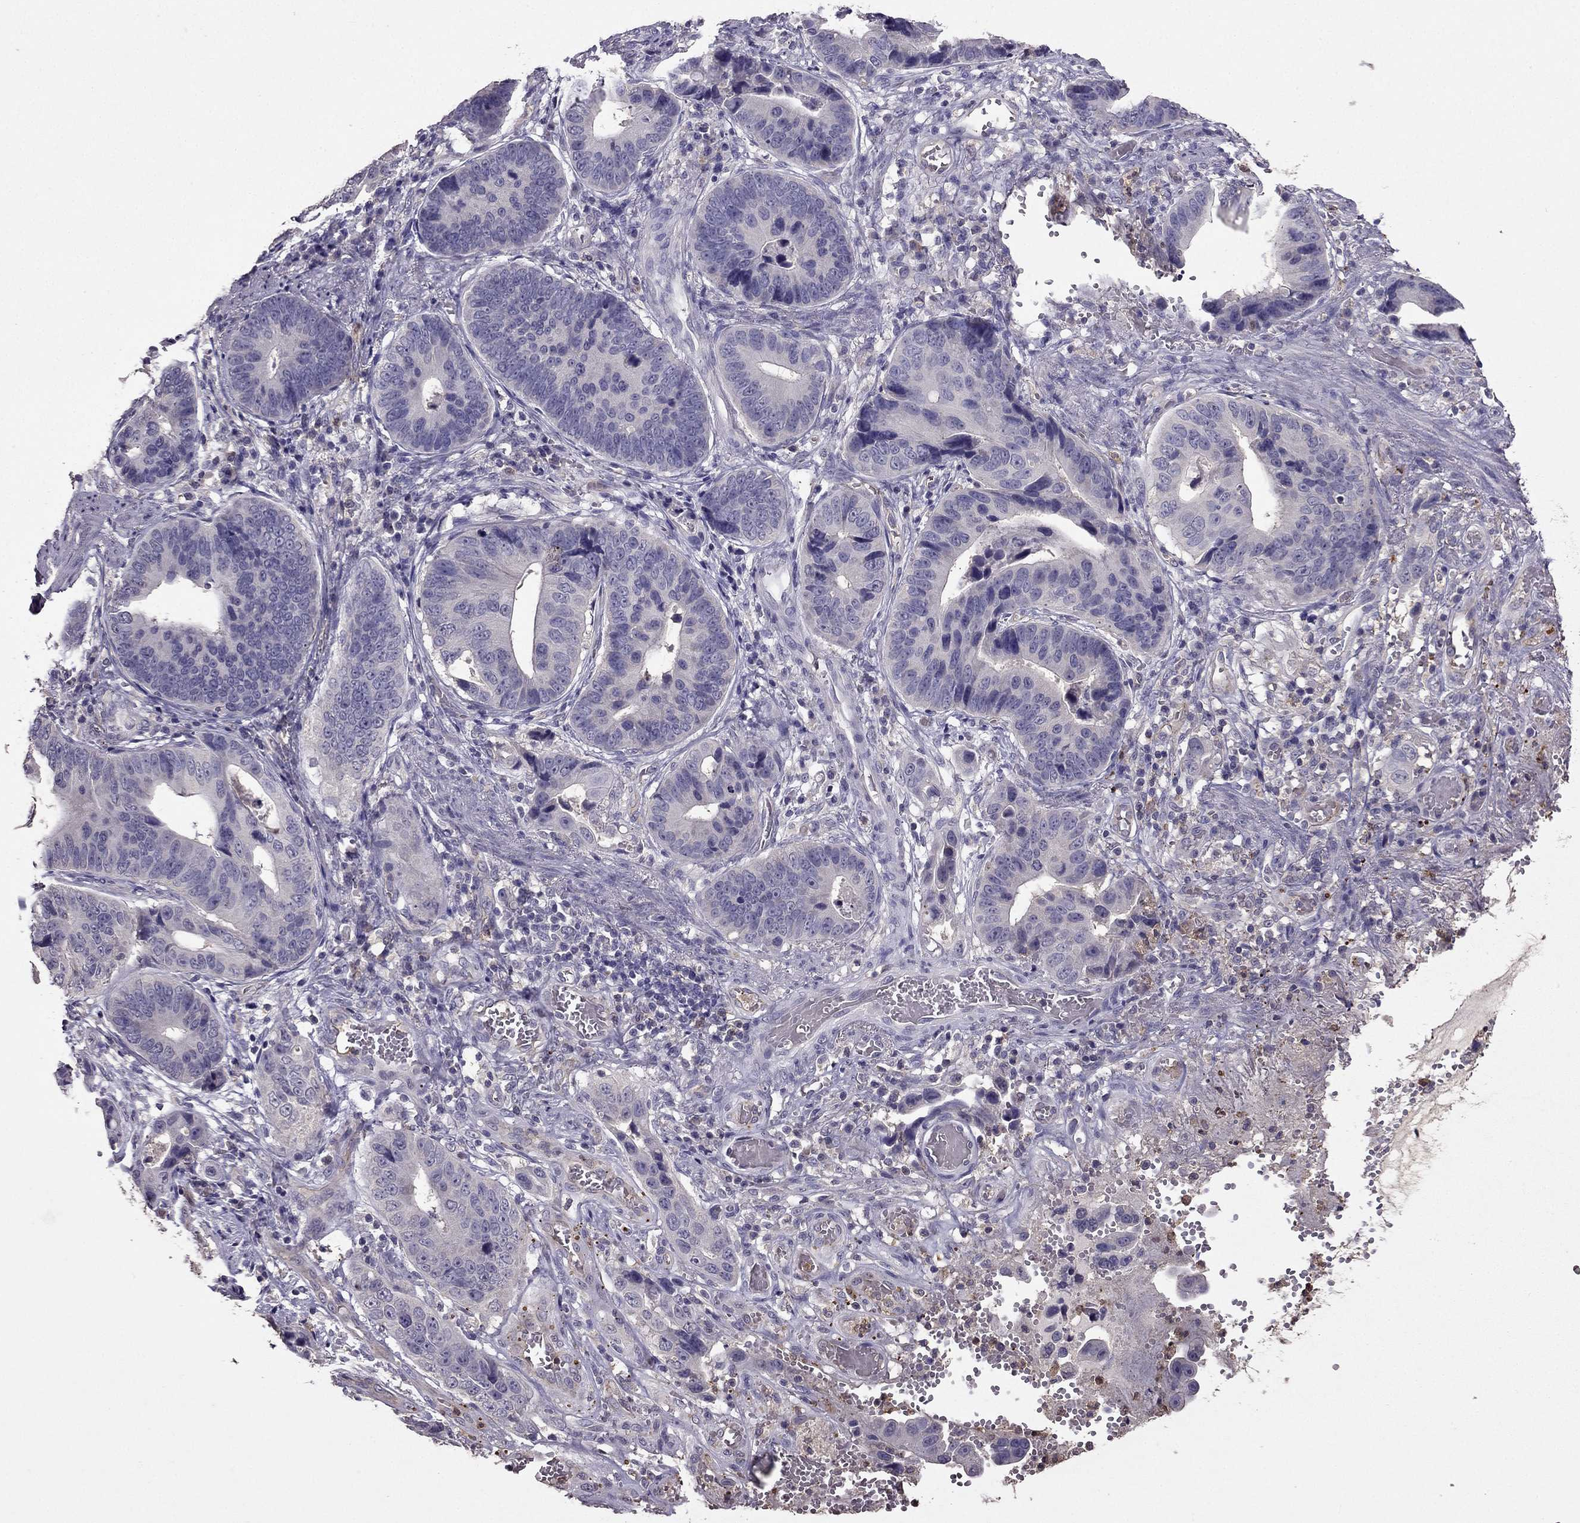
{"staining": {"intensity": "negative", "quantity": "none", "location": "none"}, "tissue": "stomach cancer", "cell_type": "Tumor cells", "image_type": "cancer", "snomed": [{"axis": "morphology", "description": "Adenocarcinoma, NOS"}, {"axis": "topography", "description": "Stomach"}], "caption": "Human stomach cancer (adenocarcinoma) stained for a protein using immunohistochemistry (IHC) reveals no expression in tumor cells.", "gene": "RFLNB", "patient": {"sex": "male", "age": 84}}